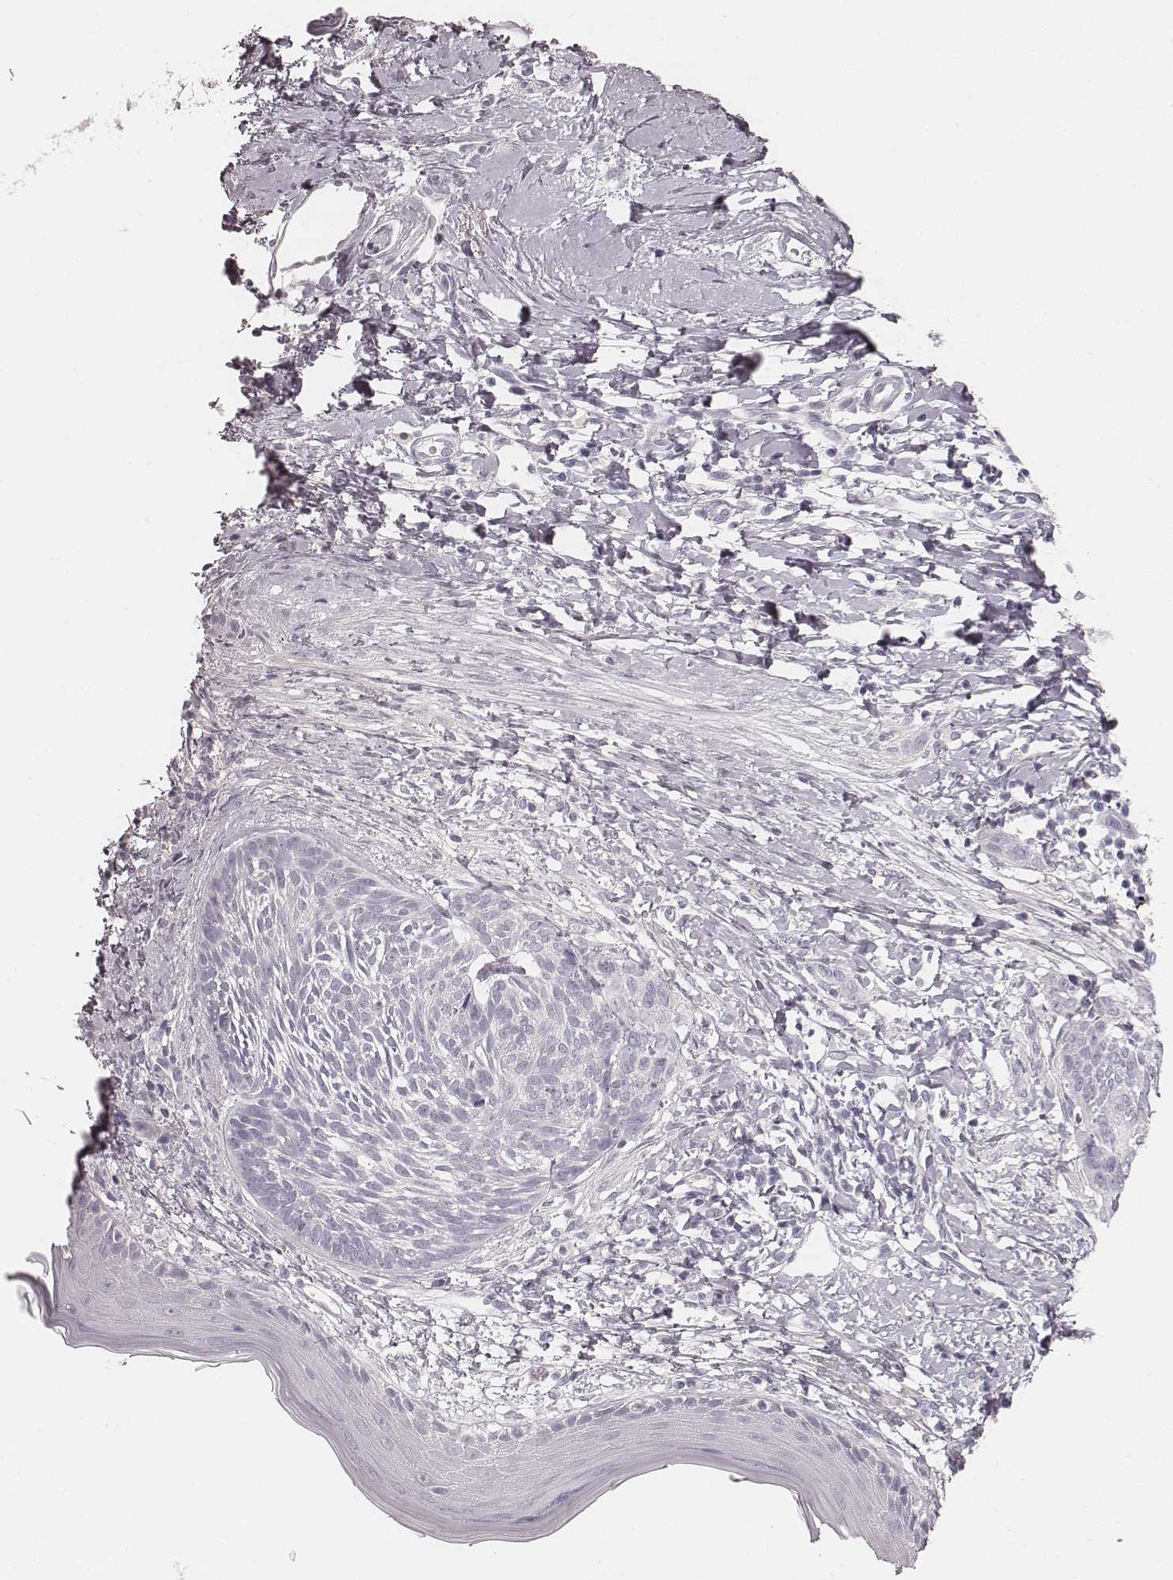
{"staining": {"intensity": "negative", "quantity": "none", "location": "none"}, "tissue": "skin cancer", "cell_type": "Tumor cells", "image_type": "cancer", "snomed": [{"axis": "morphology", "description": "Normal tissue, NOS"}, {"axis": "morphology", "description": "Basal cell carcinoma"}, {"axis": "topography", "description": "Skin"}], "caption": "High power microscopy photomicrograph of an immunohistochemistry micrograph of skin cancer (basal cell carcinoma), revealing no significant positivity in tumor cells. (Stains: DAB immunohistochemistry with hematoxylin counter stain, Microscopy: brightfield microscopy at high magnification).", "gene": "HNF4G", "patient": {"sex": "male", "age": 84}}